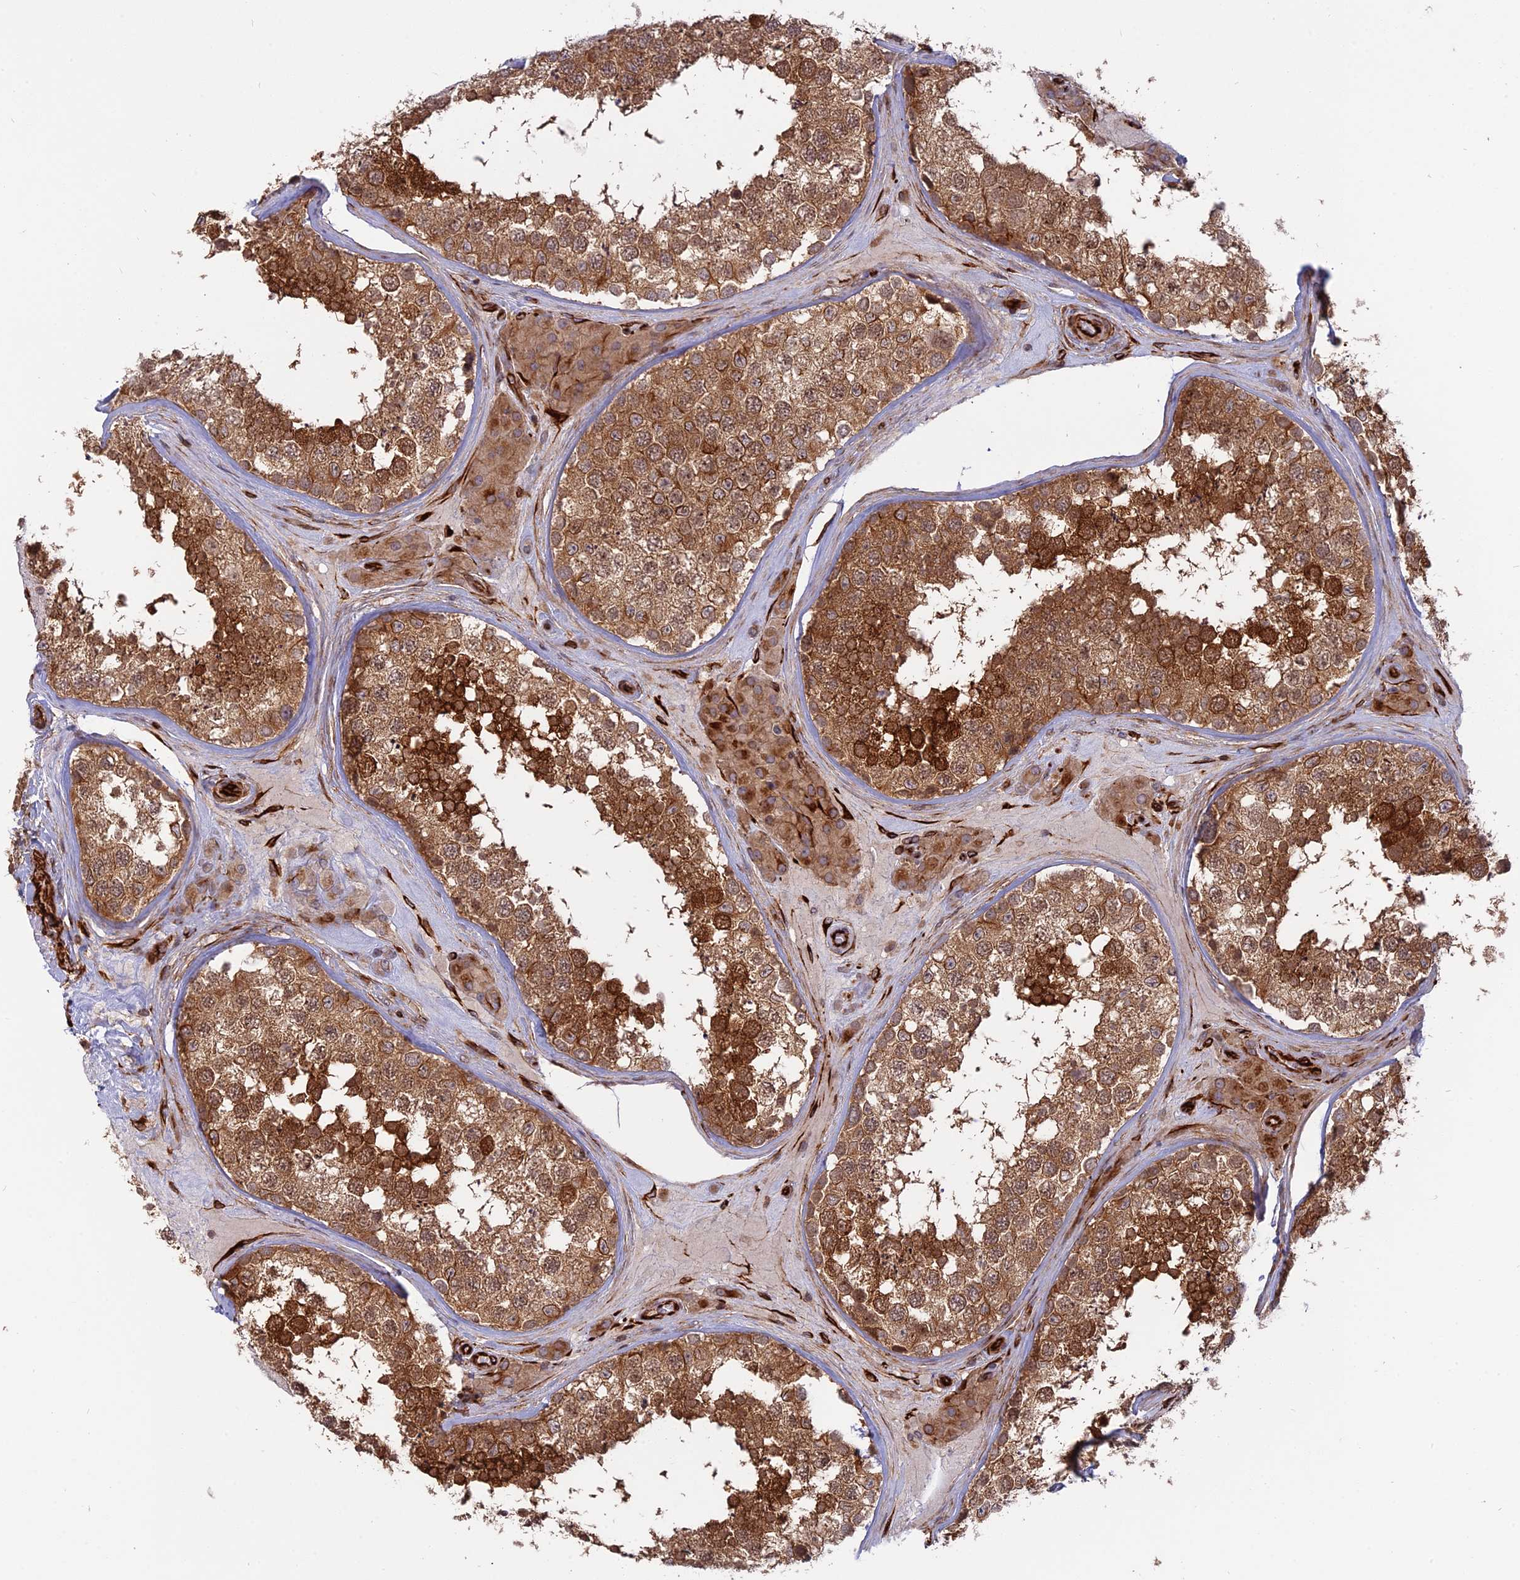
{"staining": {"intensity": "strong", "quantity": ">75%", "location": "cytoplasmic/membranous"}, "tissue": "testis", "cell_type": "Cells in seminiferous ducts", "image_type": "normal", "snomed": [{"axis": "morphology", "description": "Normal tissue, NOS"}, {"axis": "topography", "description": "Testis"}], "caption": "Testis stained with DAB (3,3'-diaminobenzidine) IHC reveals high levels of strong cytoplasmic/membranous positivity in approximately >75% of cells in seminiferous ducts. (Stains: DAB in brown, nuclei in blue, Microscopy: brightfield microscopy at high magnification).", "gene": "PHLDB3", "patient": {"sex": "male", "age": 46}}